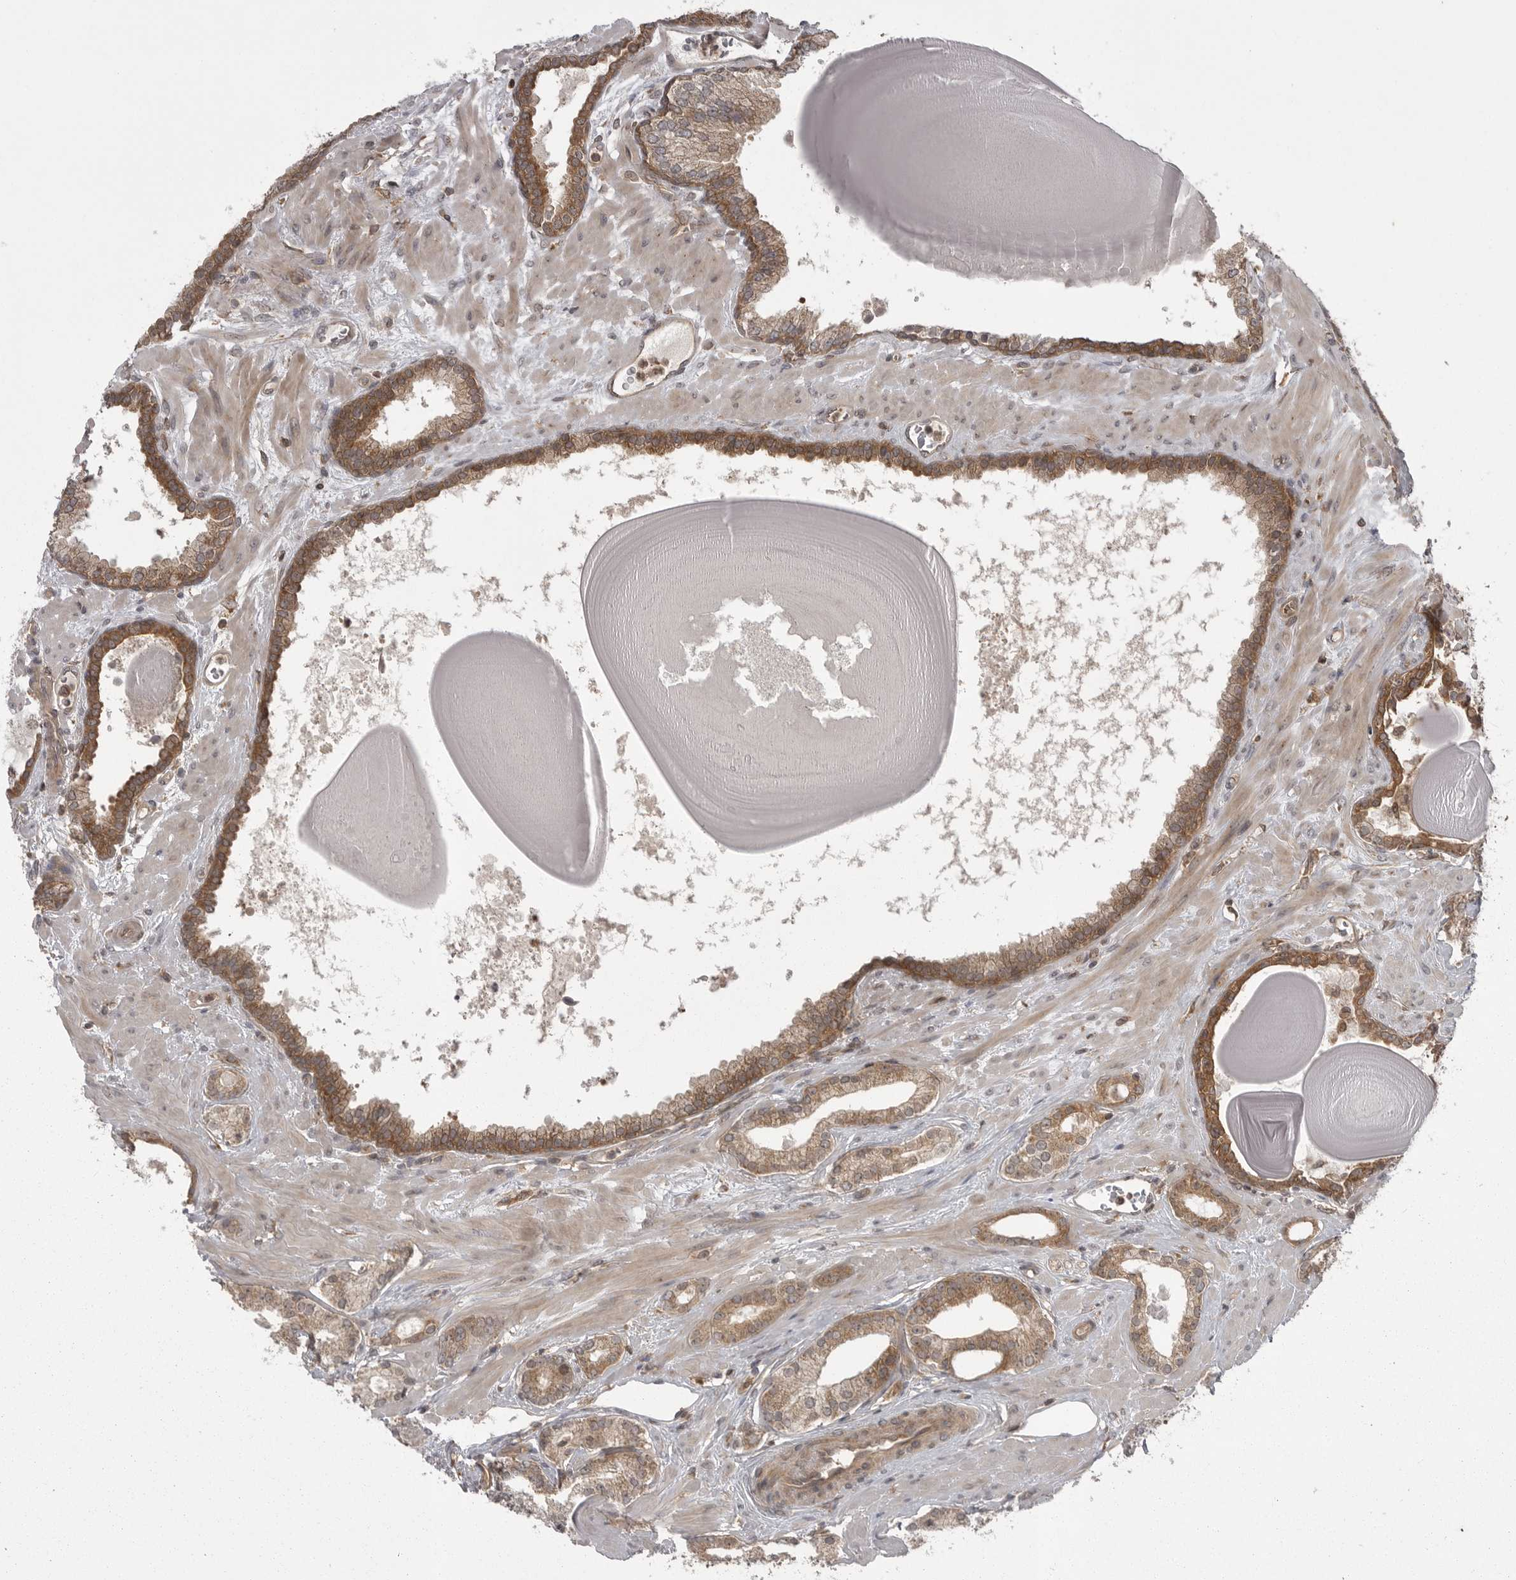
{"staining": {"intensity": "moderate", "quantity": ">75%", "location": "cytoplasmic/membranous"}, "tissue": "prostate cancer", "cell_type": "Tumor cells", "image_type": "cancer", "snomed": [{"axis": "morphology", "description": "Adenocarcinoma, Low grade"}, {"axis": "topography", "description": "Prostate"}], "caption": "A high-resolution histopathology image shows IHC staining of prostate cancer (adenocarcinoma (low-grade)), which exhibits moderate cytoplasmic/membranous positivity in about >75% of tumor cells. The staining is performed using DAB (3,3'-diaminobenzidine) brown chromogen to label protein expression. The nuclei are counter-stained blue using hematoxylin.", "gene": "STK24", "patient": {"sex": "male", "age": 70}}